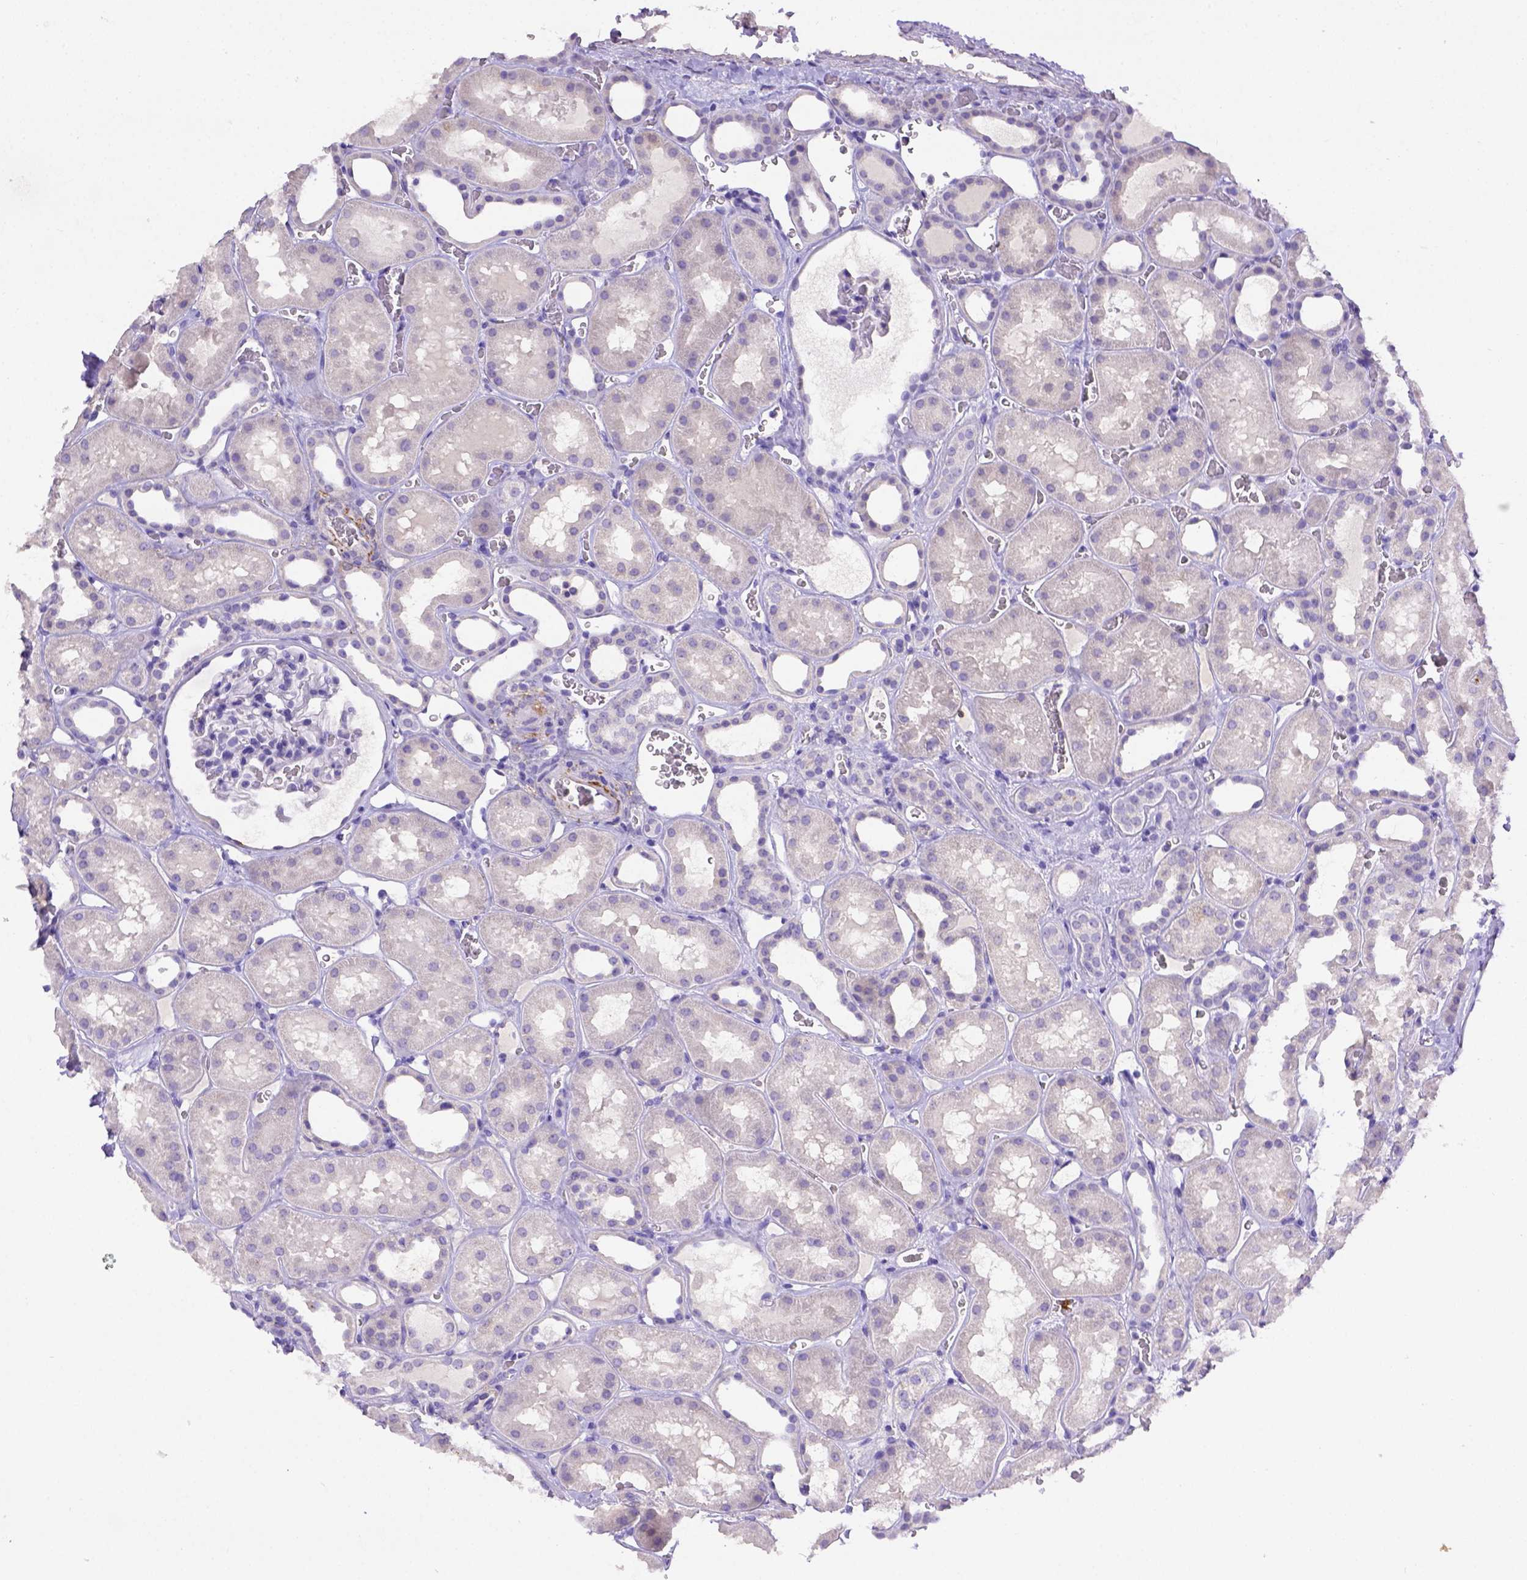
{"staining": {"intensity": "negative", "quantity": "none", "location": "none"}, "tissue": "kidney", "cell_type": "Cells in glomeruli", "image_type": "normal", "snomed": [{"axis": "morphology", "description": "Normal tissue, NOS"}, {"axis": "topography", "description": "Kidney"}], "caption": "A histopathology image of human kidney is negative for staining in cells in glomeruli. (IHC, brightfield microscopy, high magnification).", "gene": "B3GAT1", "patient": {"sex": "female", "age": 41}}